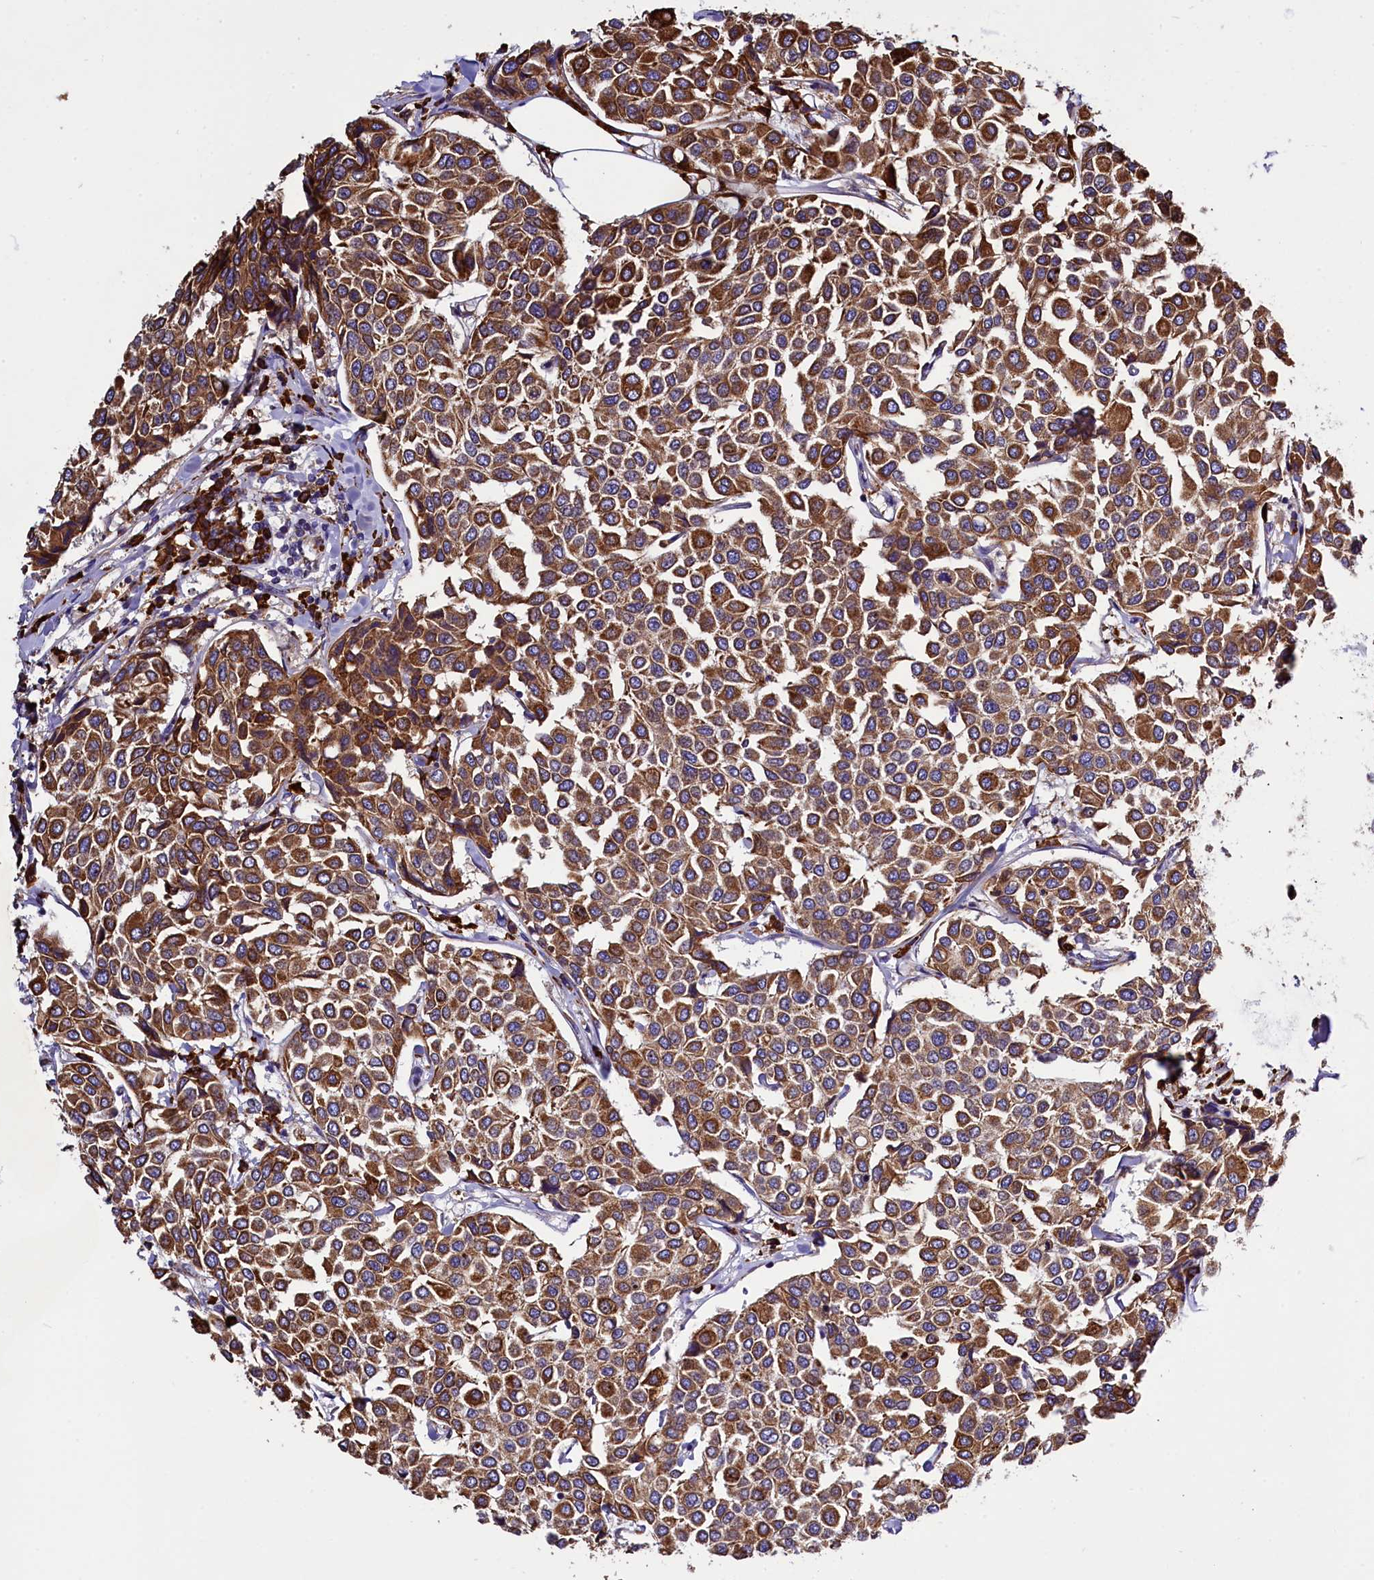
{"staining": {"intensity": "moderate", "quantity": ">75%", "location": "cytoplasmic/membranous"}, "tissue": "breast cancer", "cell_type": "Tumor cells", "image_type": "cancer", "snomed": [{"axis": "morphology", "description": "Duct carcinoma"}, {"axis": "topography", "description": "Breast"}], "caption": "IHC micrograph of human breast intraductal carcinoma stained for a protein (brown), which reveals medium levels of moderate cytoplasmic/membranous staining in about >75% of tumor cells.", "gene": "CAPS2", "patient": {"sex": "female", "age": 55}}